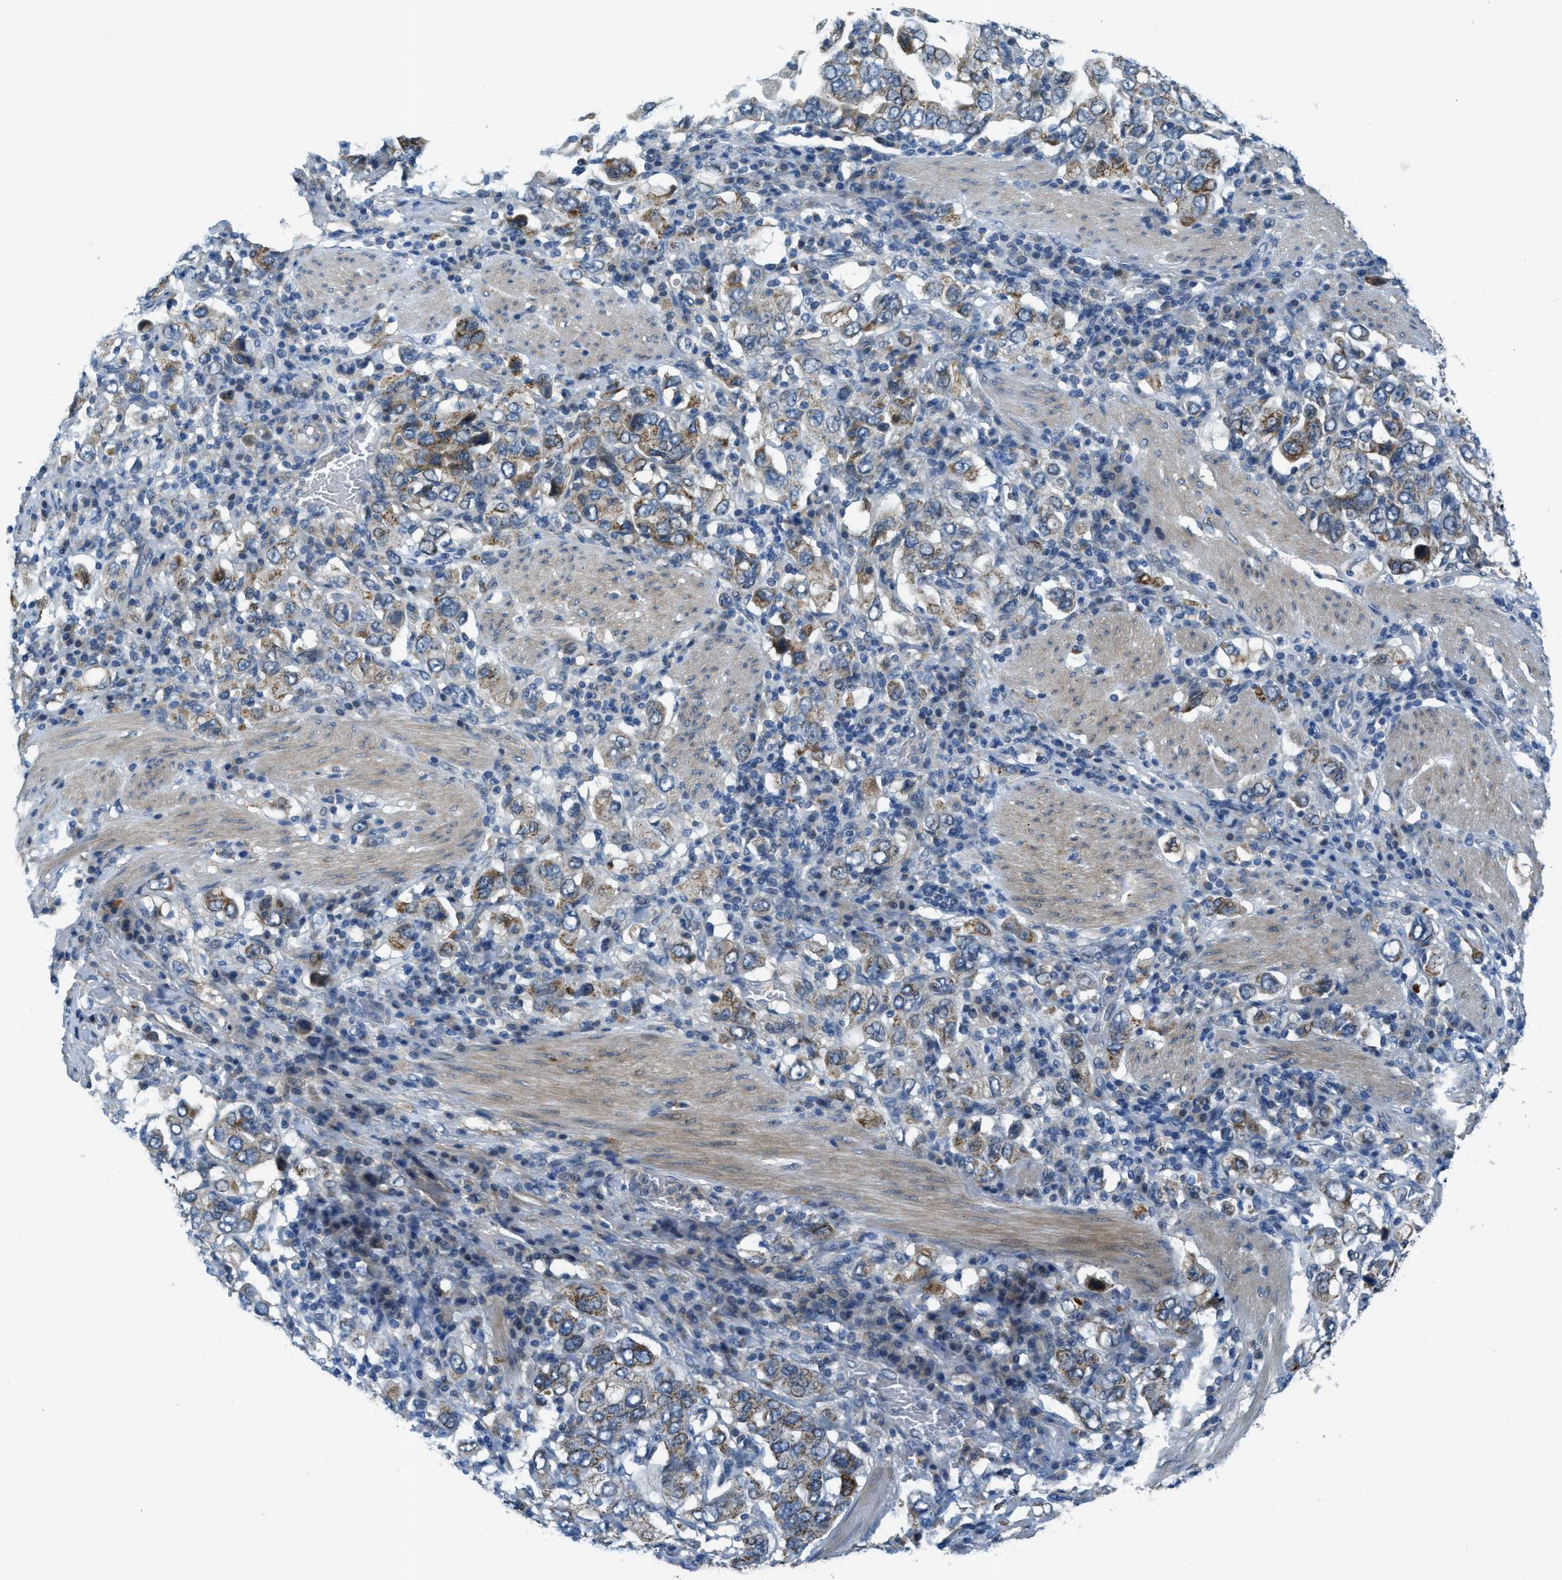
{"staining": {"intensity": "moderate", "quantity": "25%-75%", "location": "cytoplasmic/membranous"}, "tissue": "stomach cancer", "cell_type": "Tumor cells", "image_type": "cancer", "snomed": [{"axis": "morphology", "description": "Adenocarcinoma, NOS"}, {"axis": "topography", "description": "Stomach, upper"}], "caption": "Stomach adenocarcinoma stained with immunohistochemistry displays moderate cytoplasmic/membranous positivity in approximately 25%-75% of tumor cells.", "gene": "SNX14", "patient": {"sex": "male", "age": 62}}